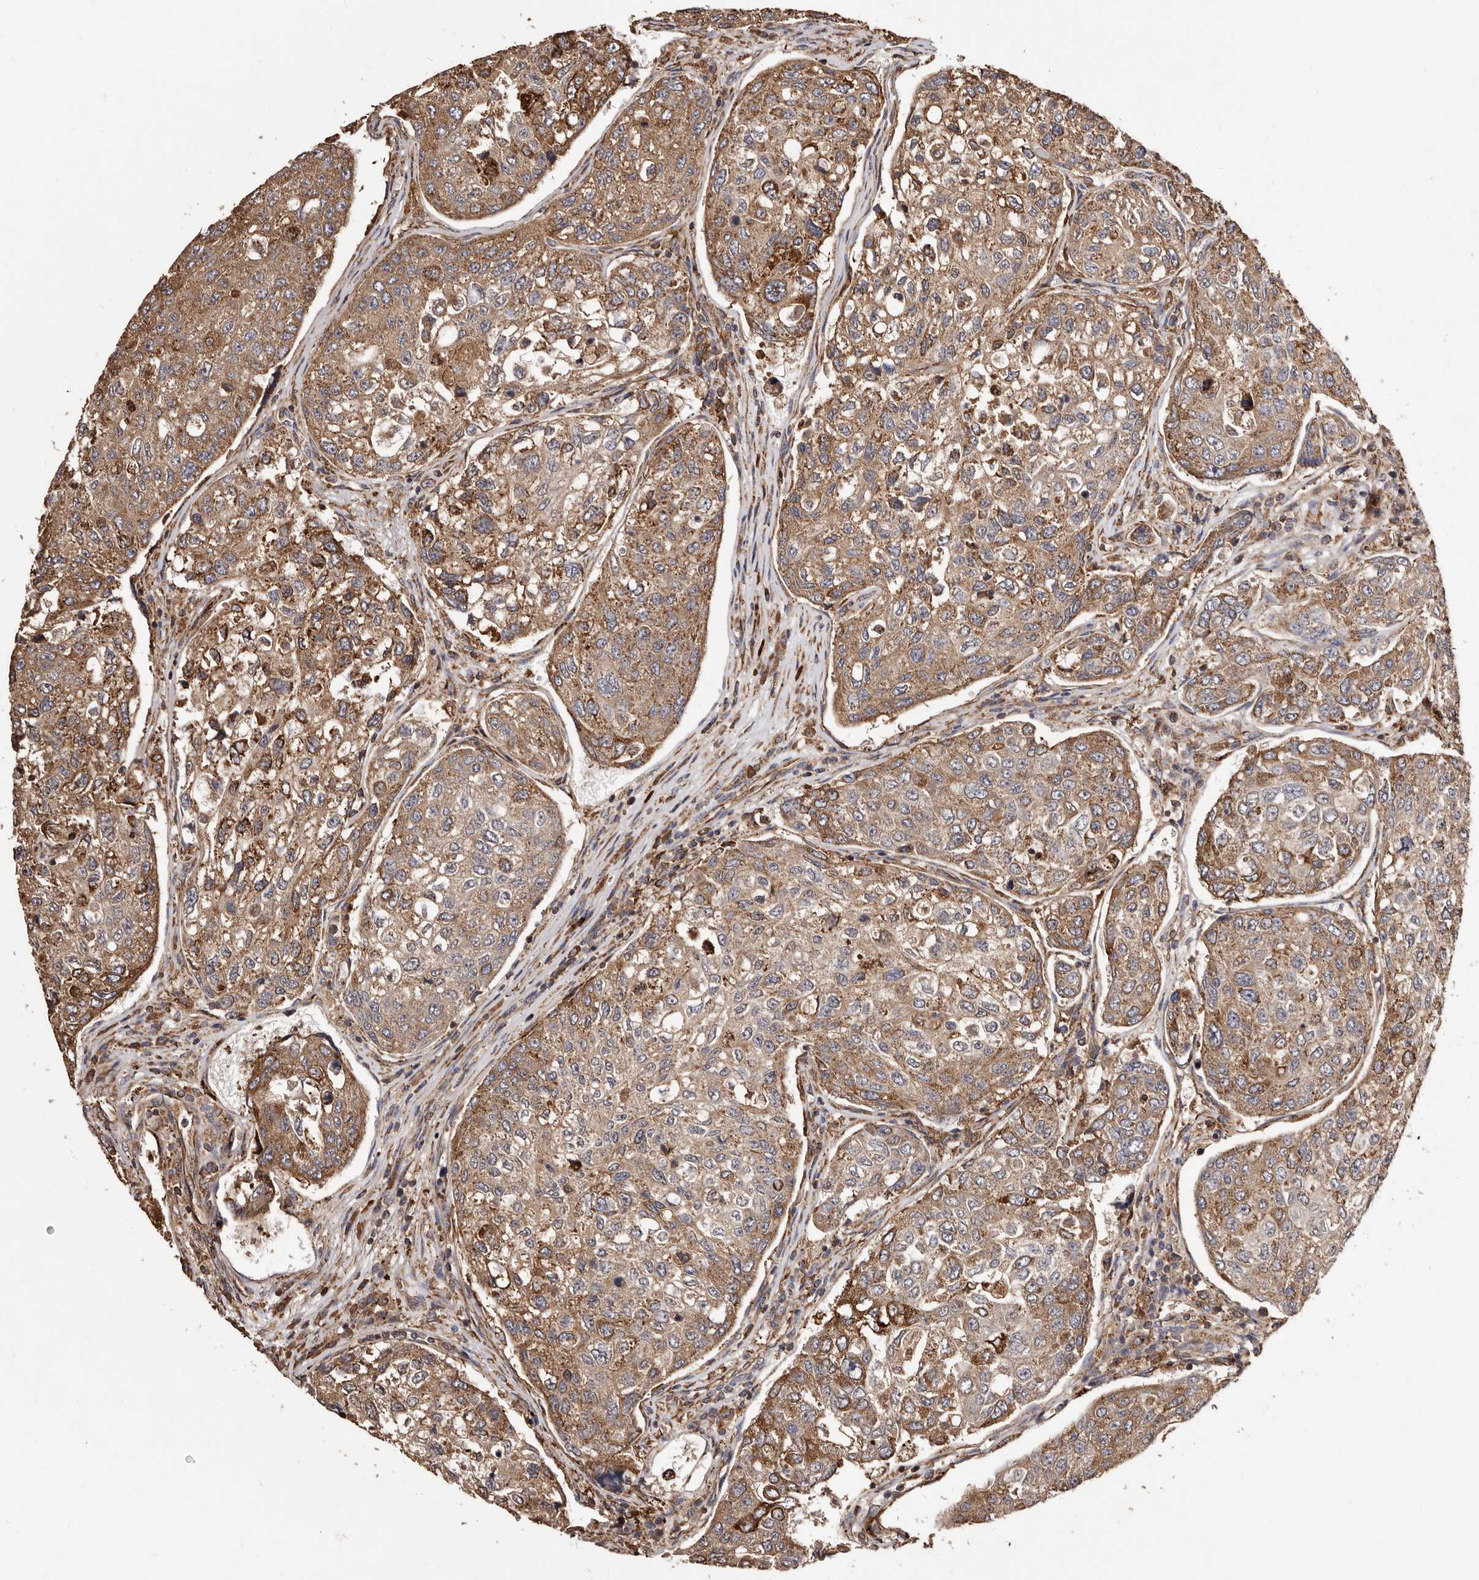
{"staining": {"intensity": "moderate", "quantity": ">75%", "location": "cytoplasmic/membranous"}, "tissue": "urothelial cancer", "cell_type": "Tumor cells", "image_type": "cancer", "snomed": [{"axis": "morphology", "description": "Urothelial carcinoma, High grade"}, {"axis": "topography", "description": "Lymph node"}, {"axis": "topography", "description": "Urinary bladder"}], "caption": "Moderate cytoplasmic/membranous positivity for a protein is present in about >75% of tumor cells of urothelial carcinoma (high-grade) using immunohistochemistry (IHC).", "gene": "STEAP2", "patient": {"sex": "male", "age": 51}}